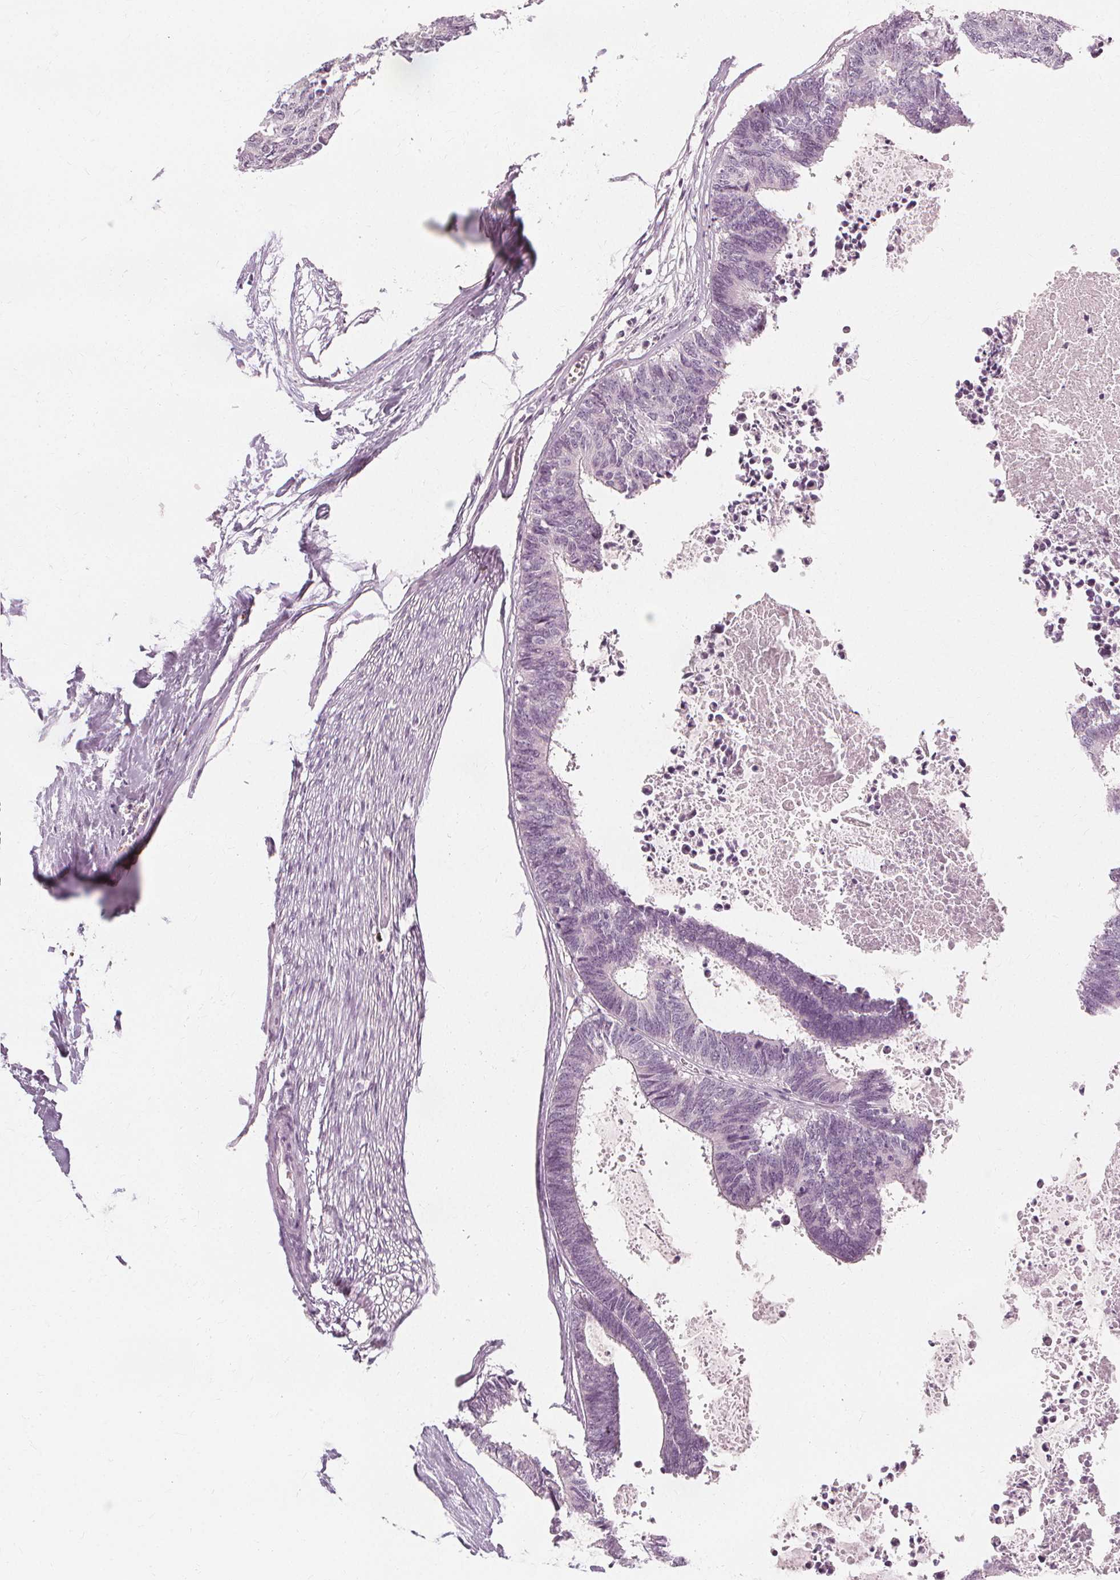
{"staining": {"intensity": "negative", "quantity": "none", "location": "none"}, "tissue": "colorectal cancer", "cell_type": "Tumor cells", "image_type": "cancer", "snomed": [{"axis": "morphology", "description": "Adenocarcinoma, NOS"}, {"axis": "topography", "description": "Colon"}, {"axis": "topography", "description": "Rectum"}], "caption": "Adenocarcinoma (colorectal) was stained to show a protein in brown. There is no significant positivity in tumor cells.", "gene": "NXPE1", "patient": {"sex": "male", "age": 57}}